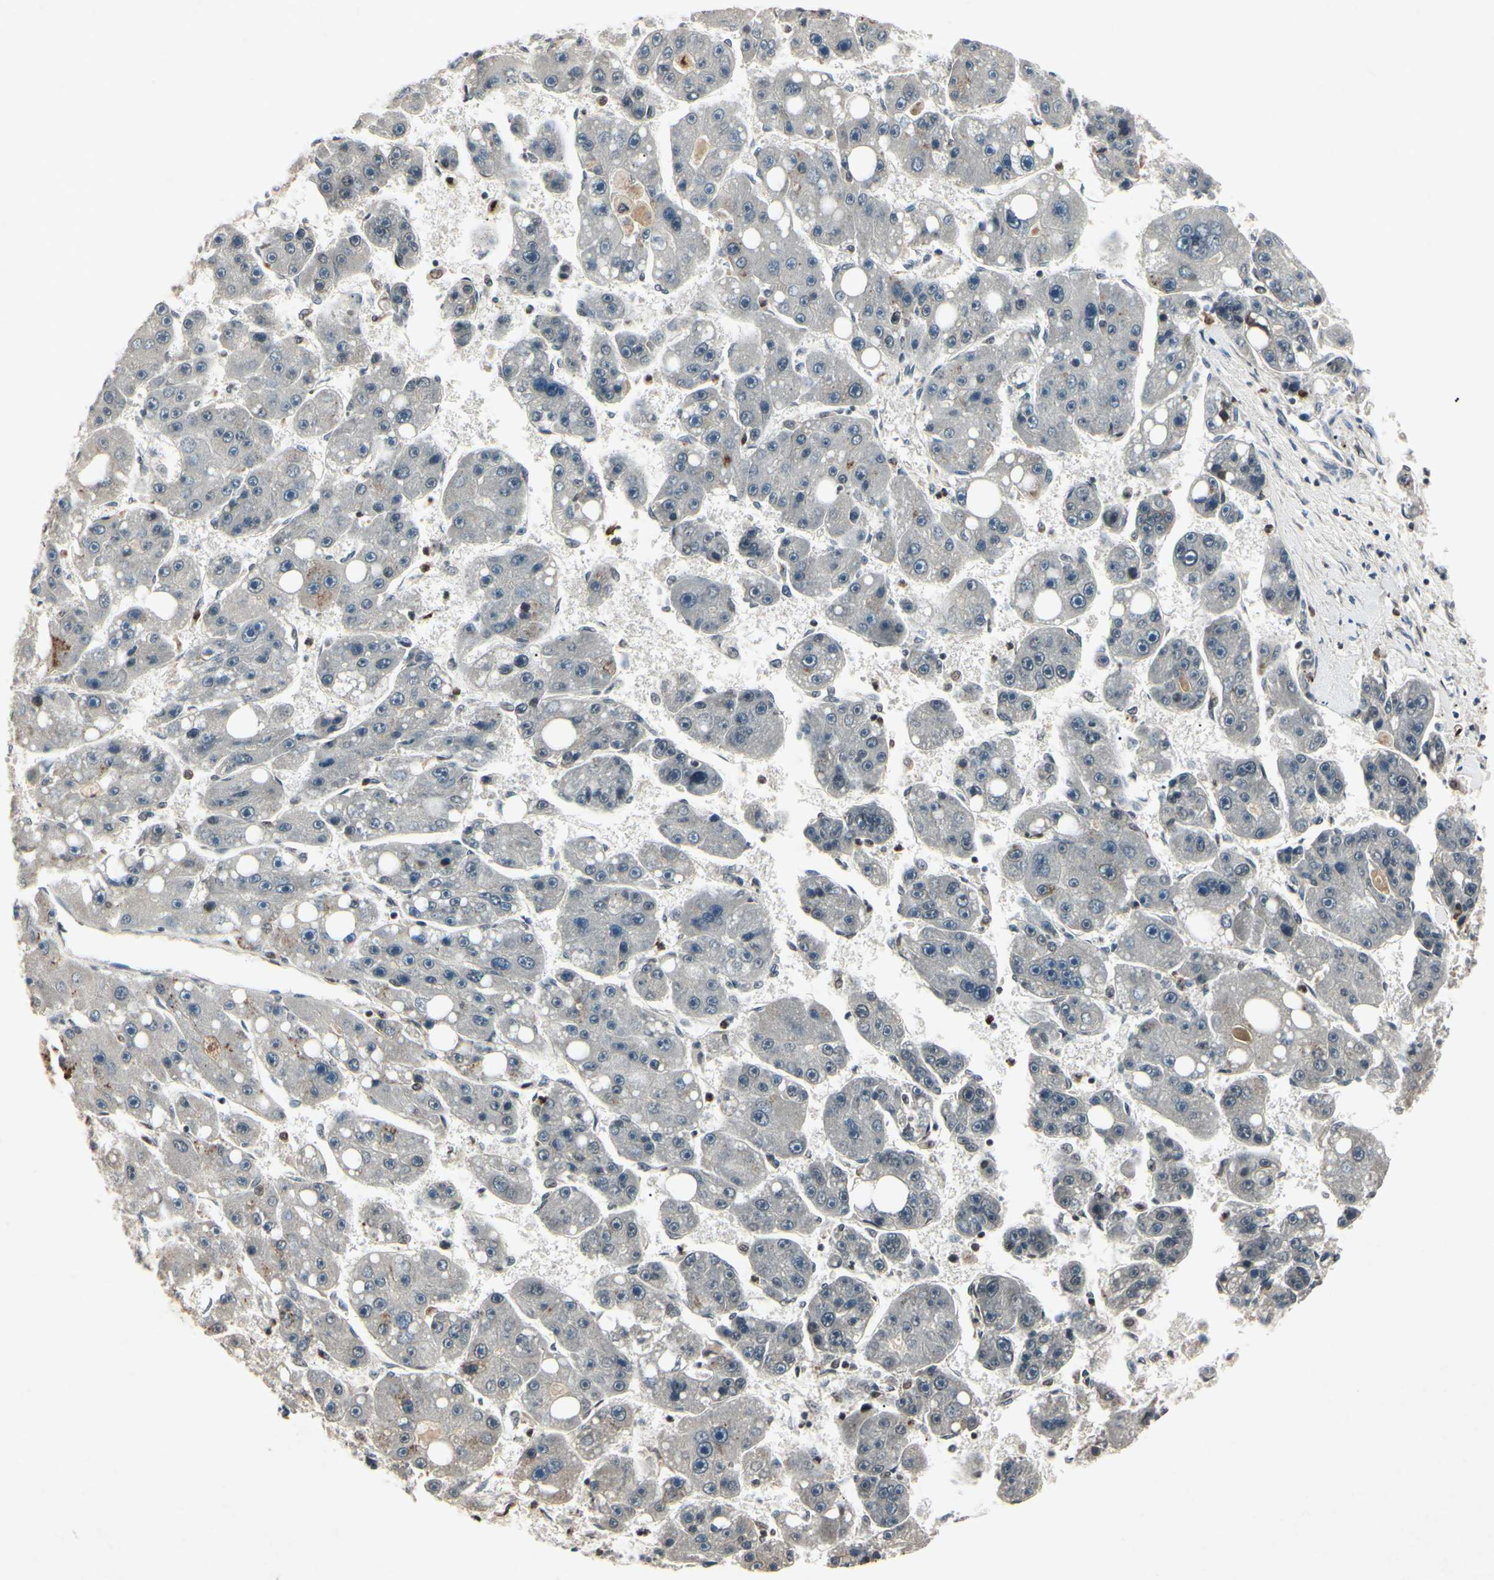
{"staining": {"intensity": "negative", "quantity": "none", "location": "none"}, "tissue": "liver cancer", "cell_type": "Tumor cells", "image_type": "cancer", "snomed": [{"axis": "morphology", "description": "Carcinoma, Hepatocellular, NOS"}, {"axis": "topography", "description": "Liver"}], "caption": "IHC histopathology image of neoplastic tissue: human liver cancer stained with DAB reveals no significant protein staining in tumor cells.", "gene": "AEBP1", "patient": {"sex": "female", "age": 61}}